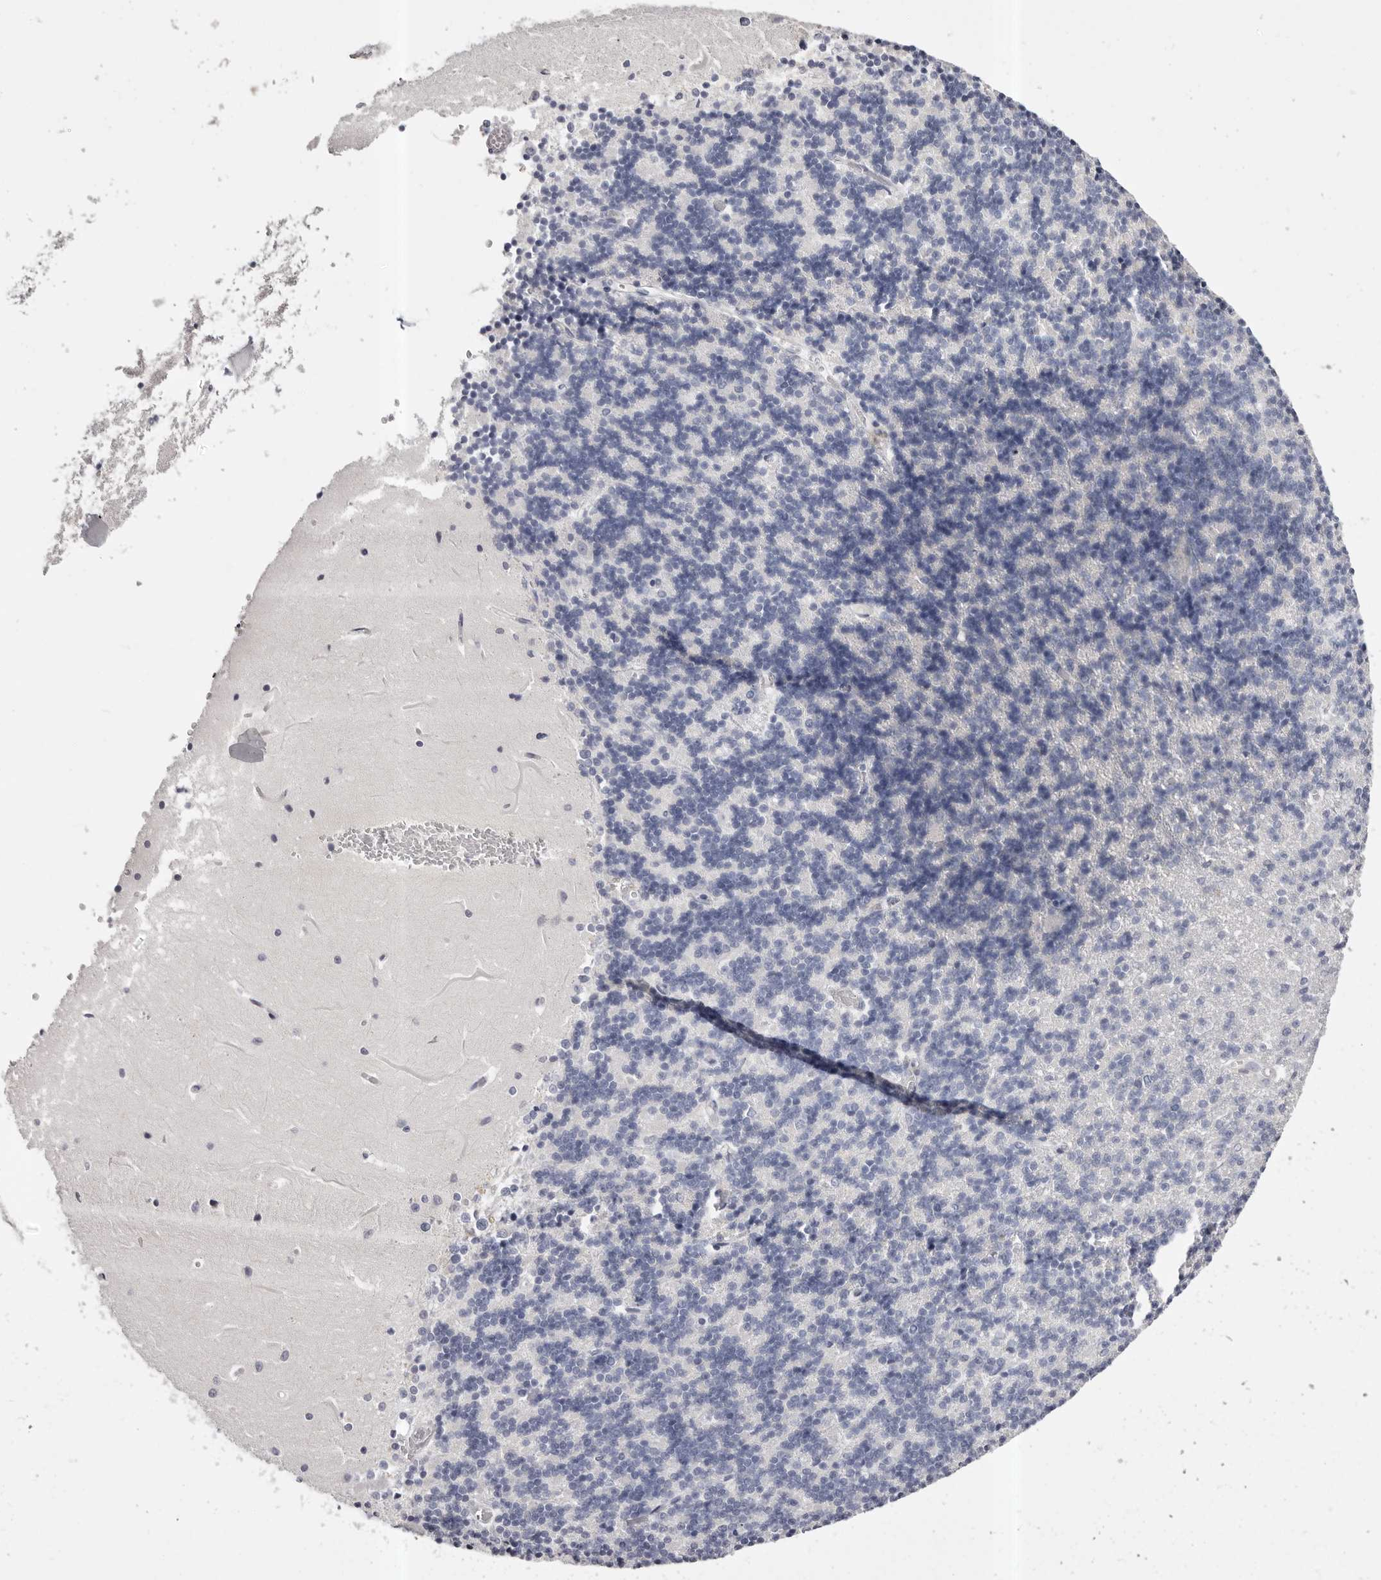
{"staining": {"intensity": "negative", "quantity": "none", "location": "none"}, "tissue": "cerebellum", "cell_type": "Cells in granular layer", "image_type": "normal", "snomed": [{"axis": "morphology", "description": "Normal tissue, NOS"}, {"axis": "topography", "description": "Cerebellum"}], "caption": "Immunohistochemical staining of unremarkable human cerebellum shows no significant expression in cells in granular layer. The staining was performed using DAB to visualize the protein expression in brown, while the nuclei were stained in blue with hematoxylin (Magnification: 20x).", "gene": "ROM1", "patient": {"sex": "male", "age": 37}}